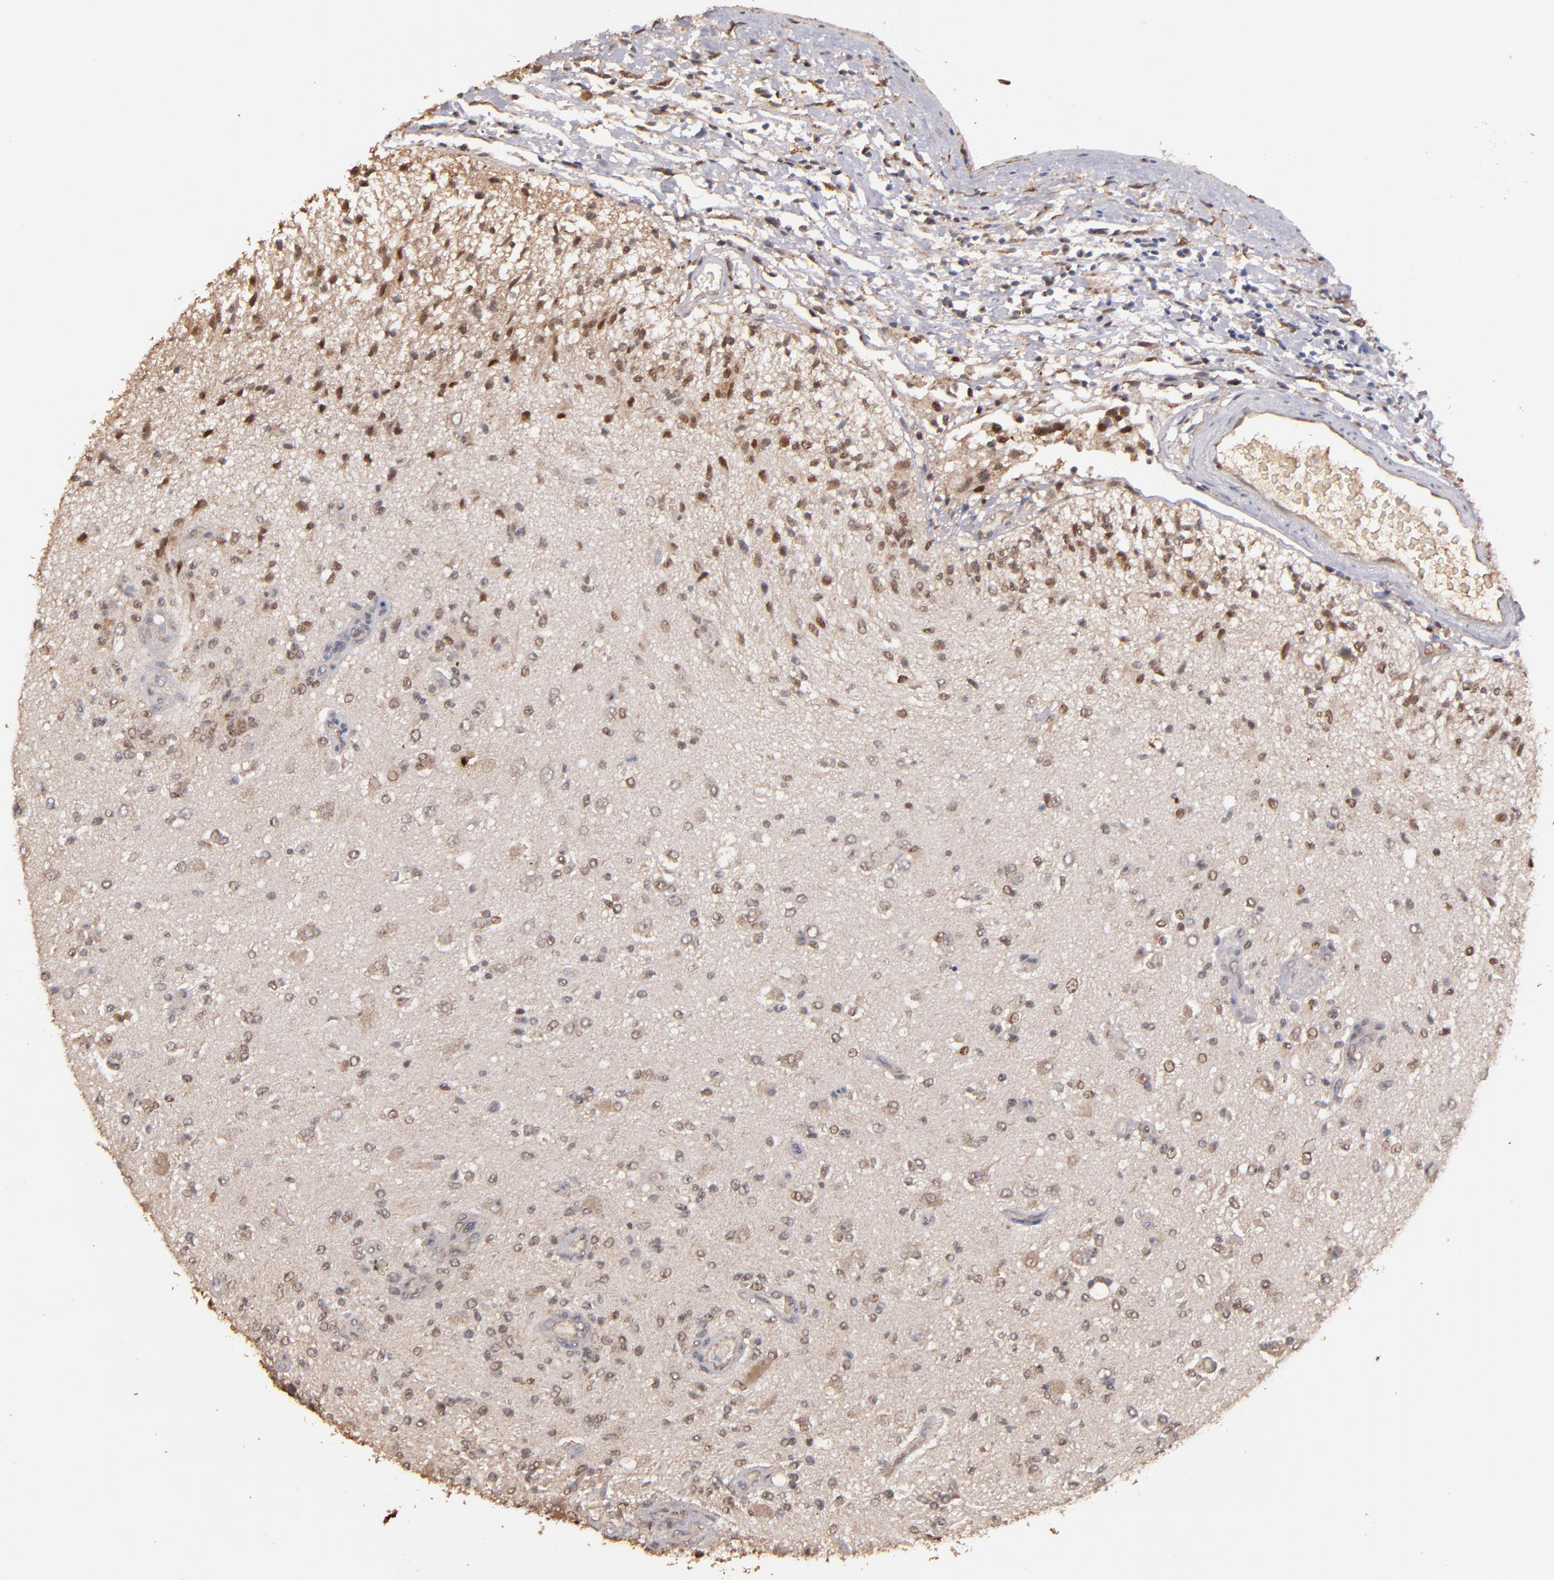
{"staining": {"intensity": "weak", "quantity": "25%-75%", "location": "nuclear"}, "tissue": "glioma", "cell_type": "Tumor cells", "image_type": "cancer", "snomed": [{"axis": "morphology", "description": "Normal tissue, NOS"}, {"axis": "morphology", "description": "Glioma, malignant, High grade"}, {"axis": "topography", "description": "Cerebral cortex"}], "caption": "Immunohistochemical staining of malignant glioma (high-grade) displays low levels of weak nuclear protein staining in about 25%-75% of tumor cells.", "gene": "EAPP", "patient": {"sex": "male", "age": 77}}